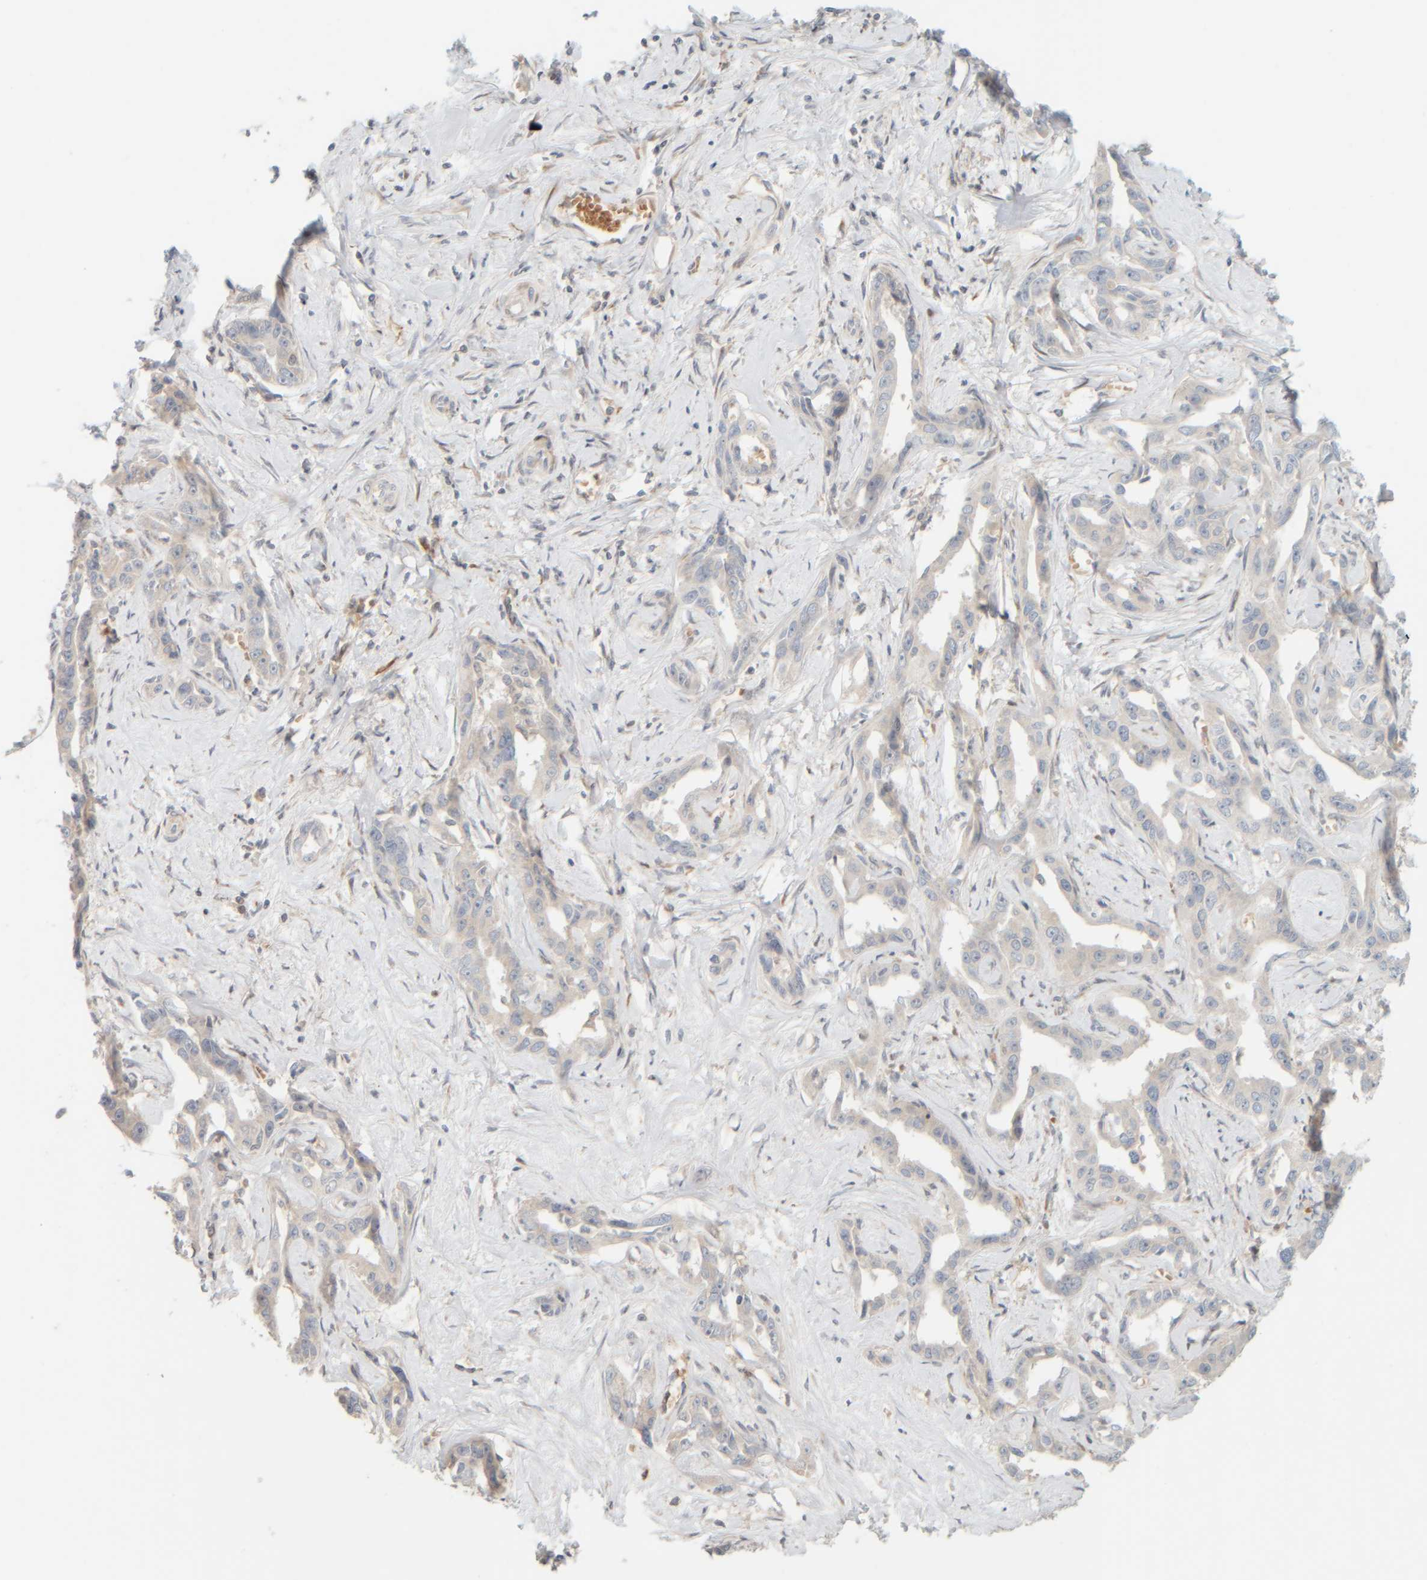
{"staining": {"intensity": "negative", "quantity": "none", "location": "none"}, "tissue": "liver cancer", "cell_type": "Tumor cells", "image_type": "cancer", "snomed": [{"axis": "morphology", "description": "Cholangiocarcinoma"}, {"axis": "topography", "description": "Liver"}], "caption": "Immunohistochemical staining of liver cancer exhibits no significant staining in tumor cells. (DAB (3,3'-diaminobenzidine) immunohistochemistry (IHC) visualized using brightfield microscopy, high magnification).", "gene": "PTGES3L-AARSD1", "patient": {"sex": "male", "age": 59}}